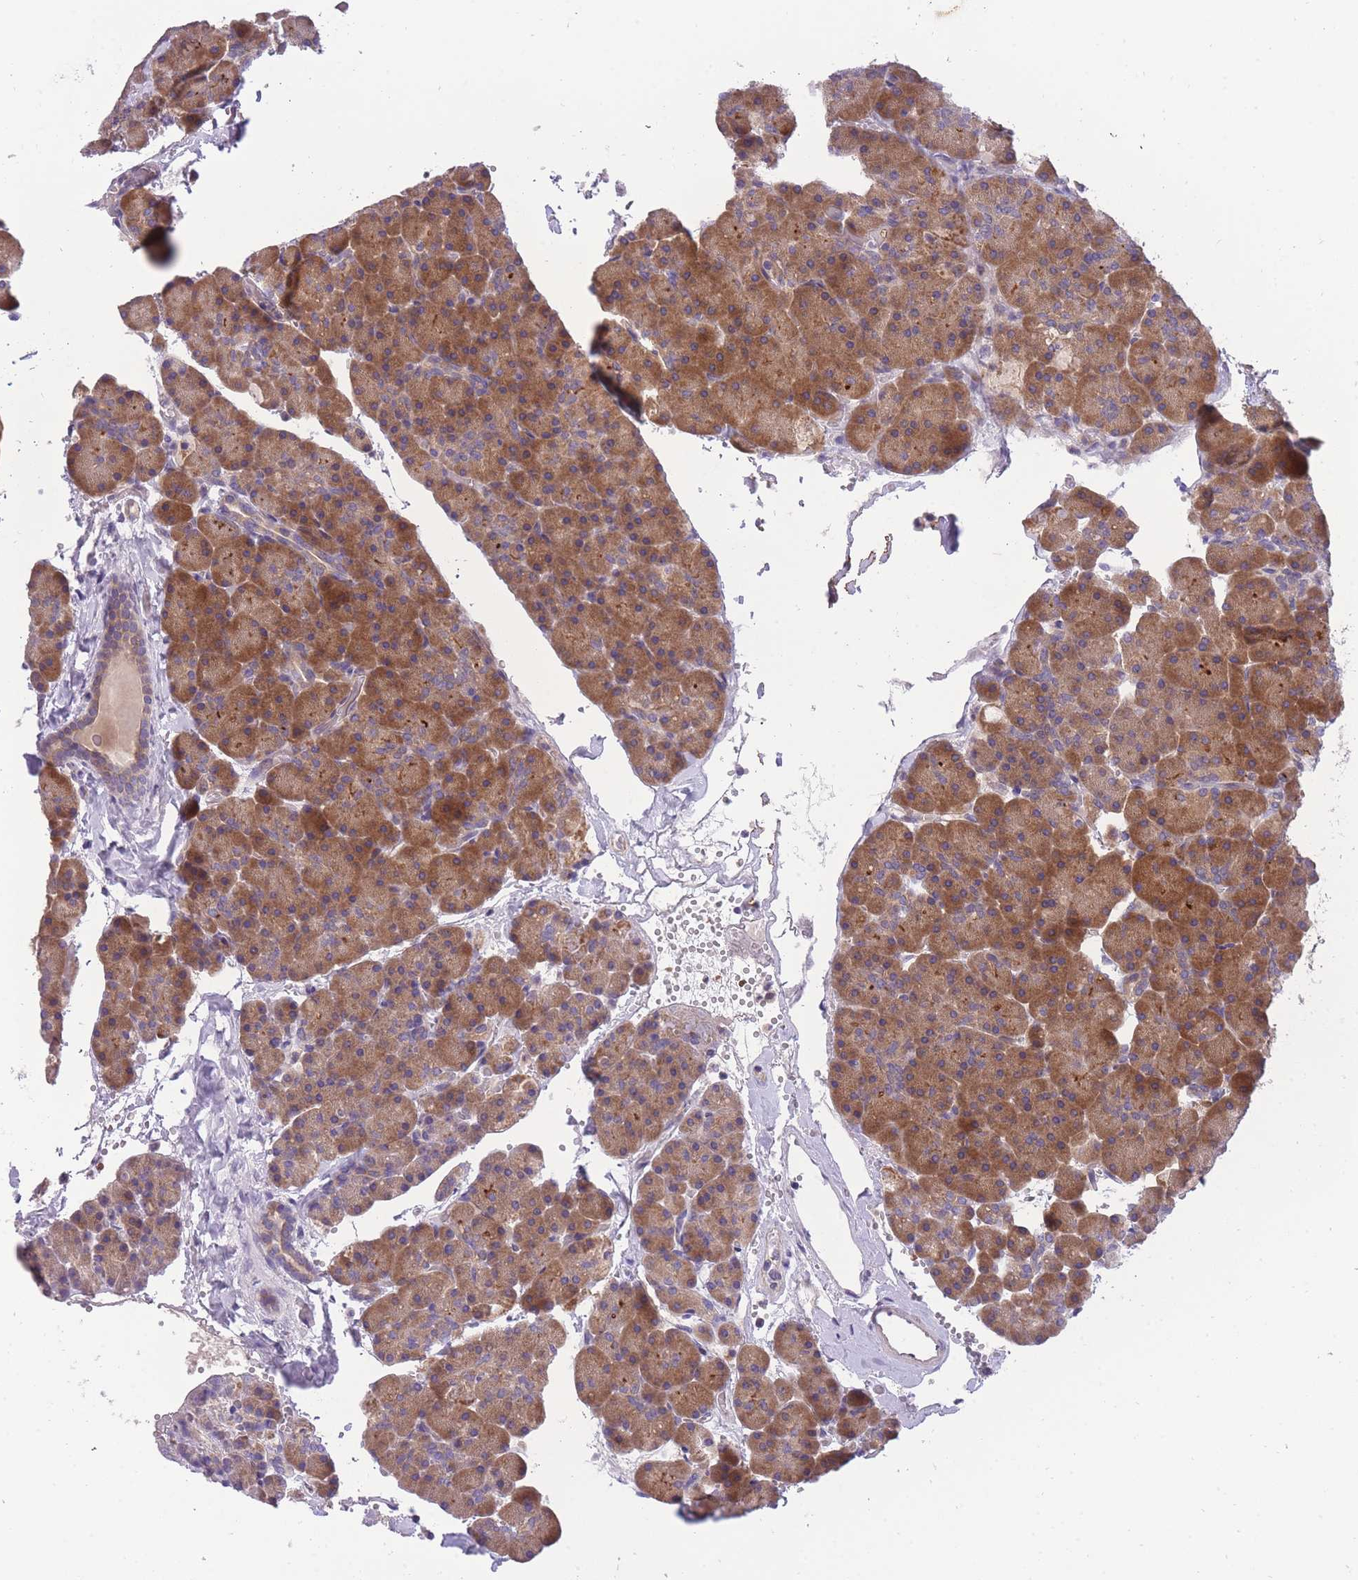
{"staining": {"intensity": "moderate", "quantity": ">75%", "location": "cytoplasmic/membranous"}, "tissue": "pancreas", "cell_type": "Exocrine glandular cells", "image_type": "normal", "snomed": [{"axis": "morphology", "description": "Normal tissue, NOS"}, {"axis": "topography", "description": "Pancreas"}], "caption": "High-power microscopy captured an immunohistochemistry histopathology image of benign pancreas, revealing moderate cytoplasmic/membranous expression in about >75% of exocrine glandular cells.", "gene": "CRYGN", "patient": {"sex": "male", "age": 36}}